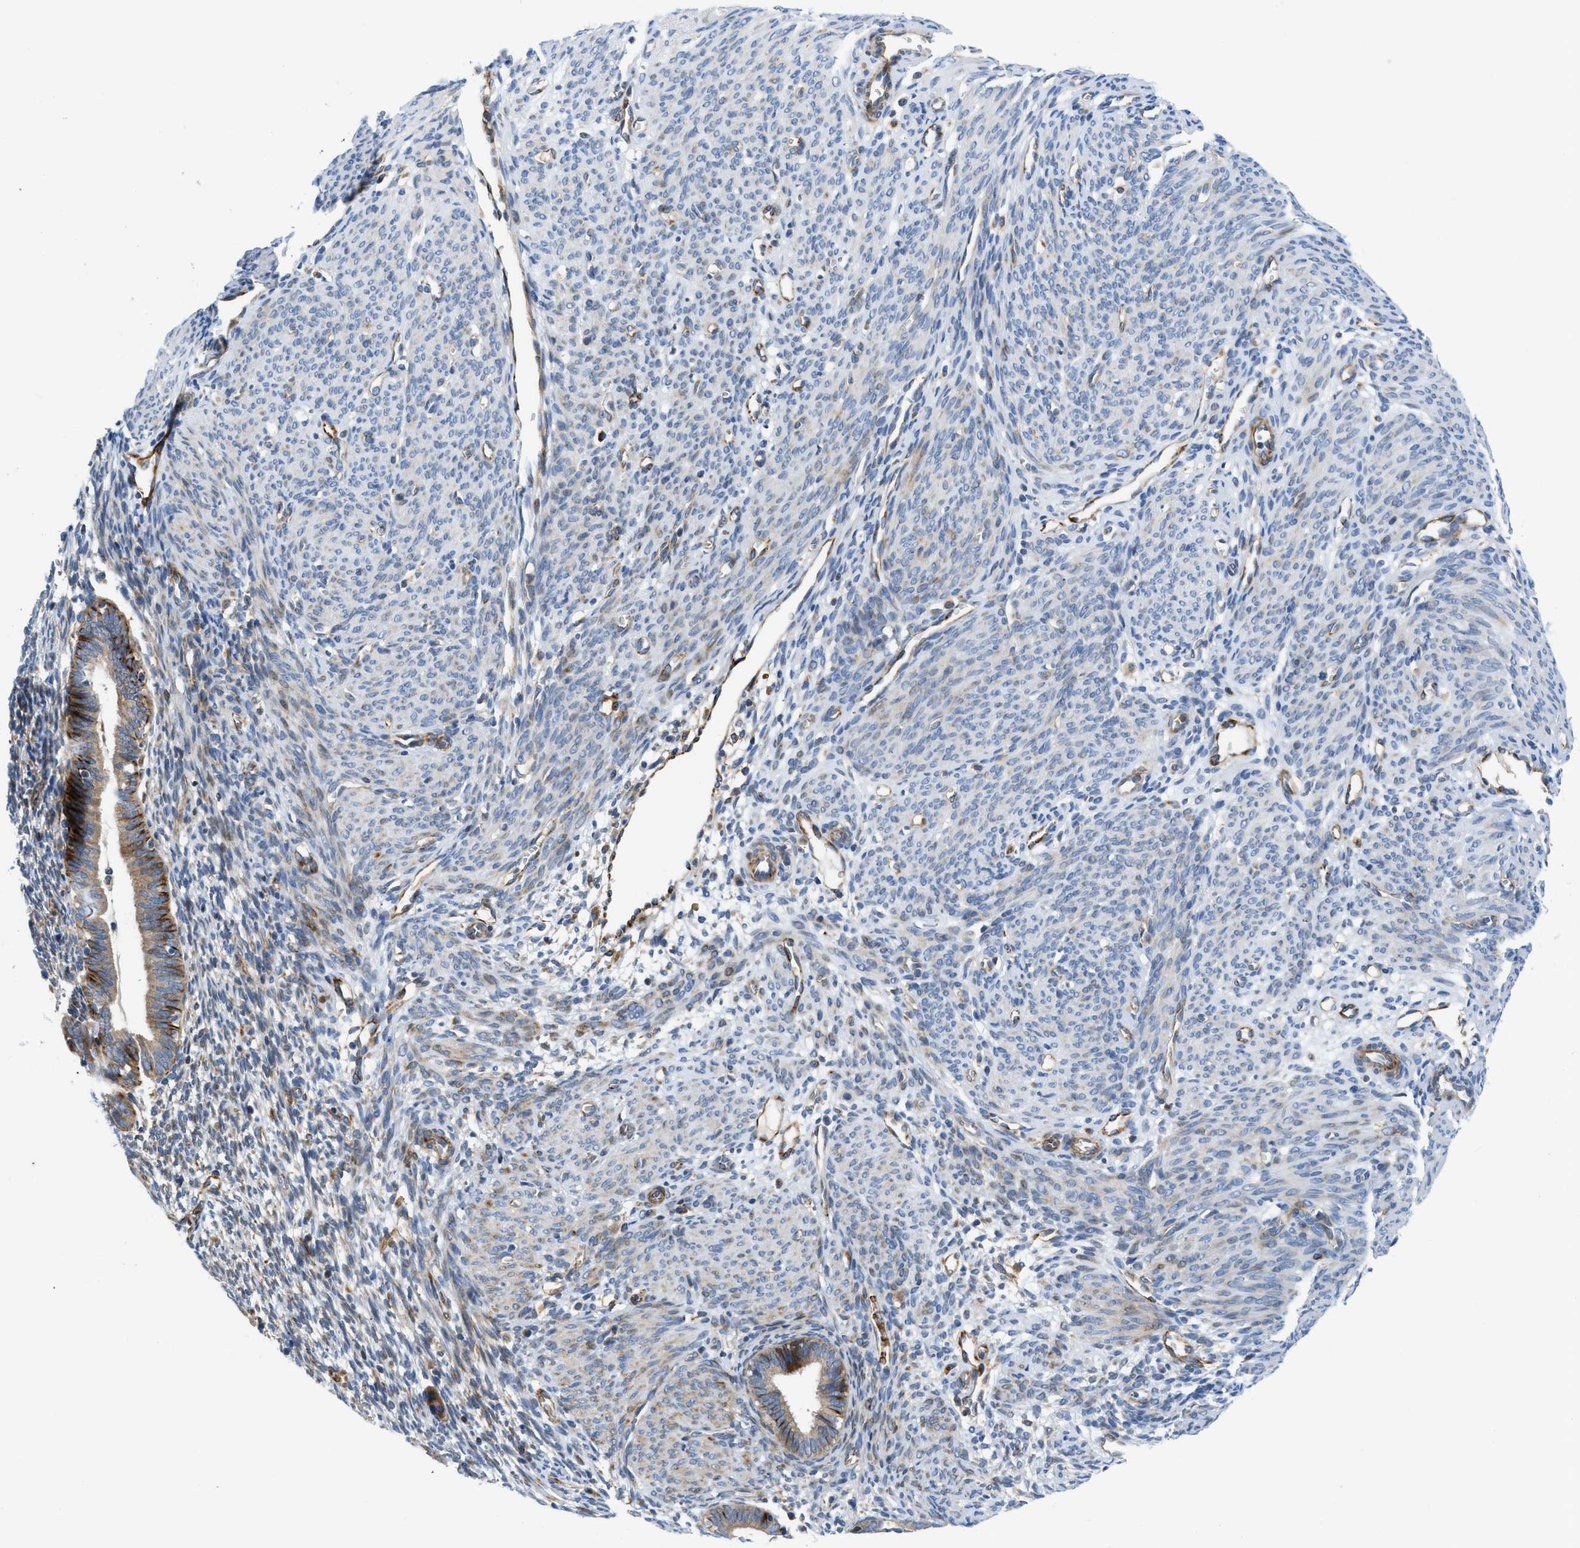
{"staining": {"intensity": "moderate", "quantity": "<25%", "location": "cytoplasmic/membranous"}, "tissue": "endometrium", "cell_type": "Cells in endometrial stroma", "image_type": "normal", "snomed": [{"axis": "morphology", "description": "Normal tissue, NOS"}, {"axis": "morphology", "description": "Adenocarcinoma, NOS"}, {"axis": "topography", "description": "Endometrium"}, {"axis": "topography", "description": "Ovary"}], "caption": "Human endometrium stained for a protein (brown) displays moderate cytoplasmic/membranous positive expression in approximately <25% of cells in endometrial stroma.", "gene": "ZNF831", "patient": {"sex": "female", "age": 68}}